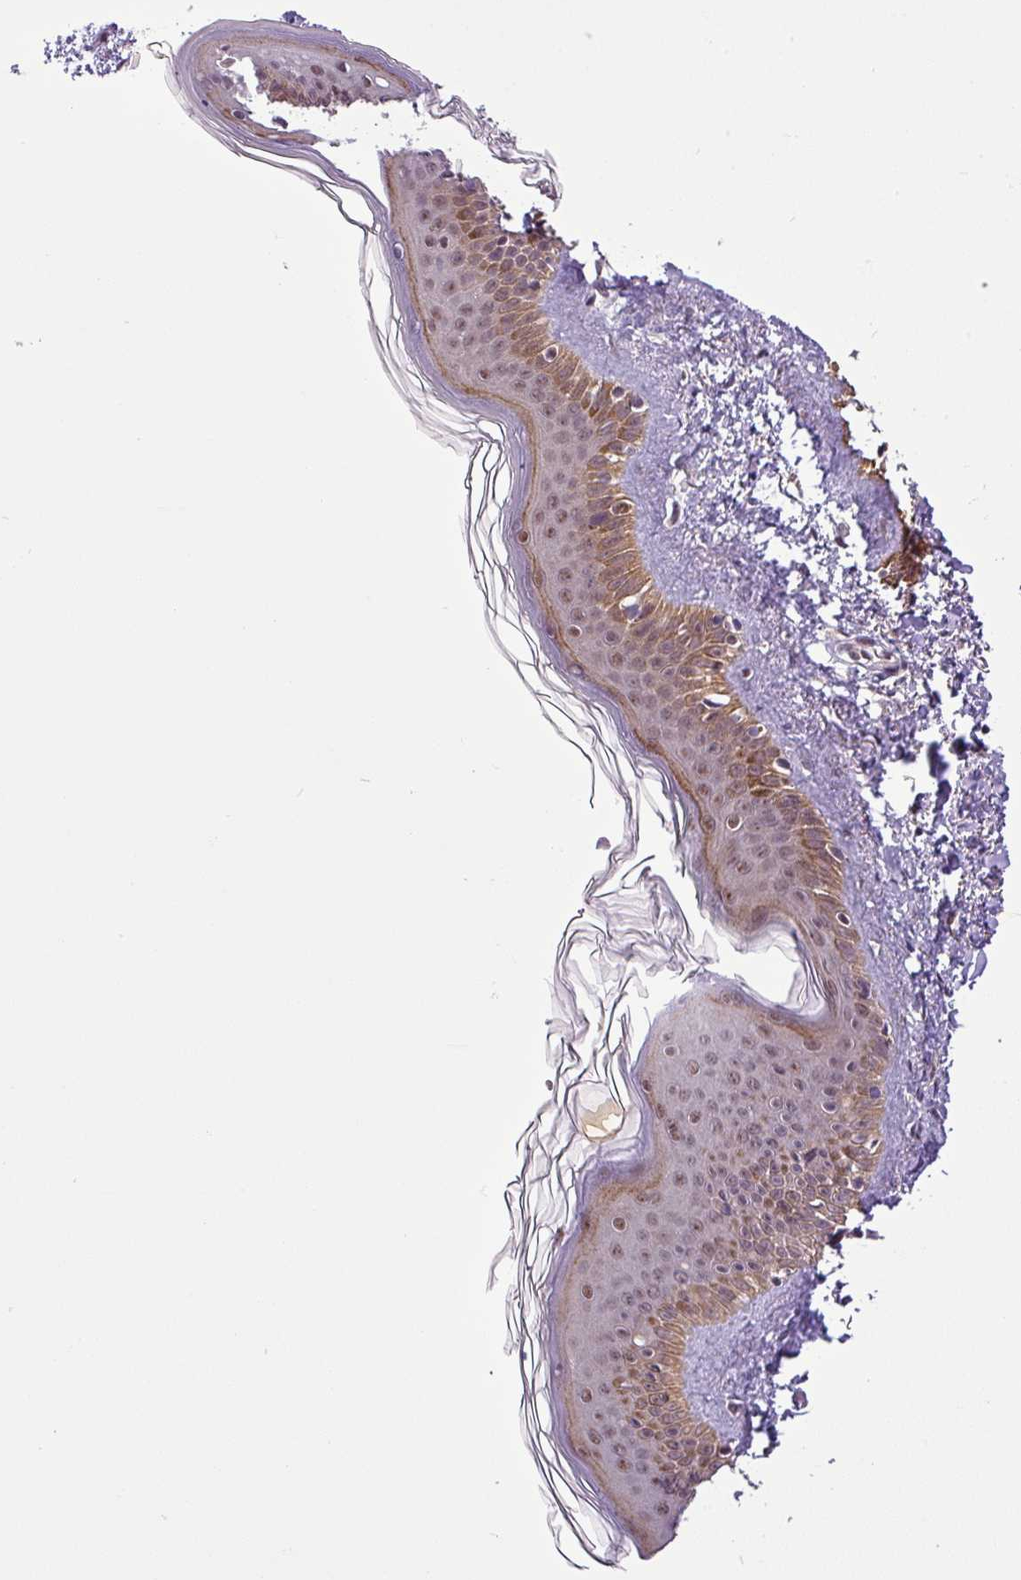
{"staining": {"intensity": "negative", "quantity": "none", "location": "none"}, "tissue": "skin", "cell_type": "Fibroblasts", "image_type": "normal", "snomed": [{"axis": "morphology", "description": "Normal tissue, NOS"}, {"axis": "topography", "description": "Skin"}], "caption": "A micrograph of human skin is negative for staining in fibroblasts.", "gene": "MFHAS1", "patient": {"sex": "female", "age": 58}}